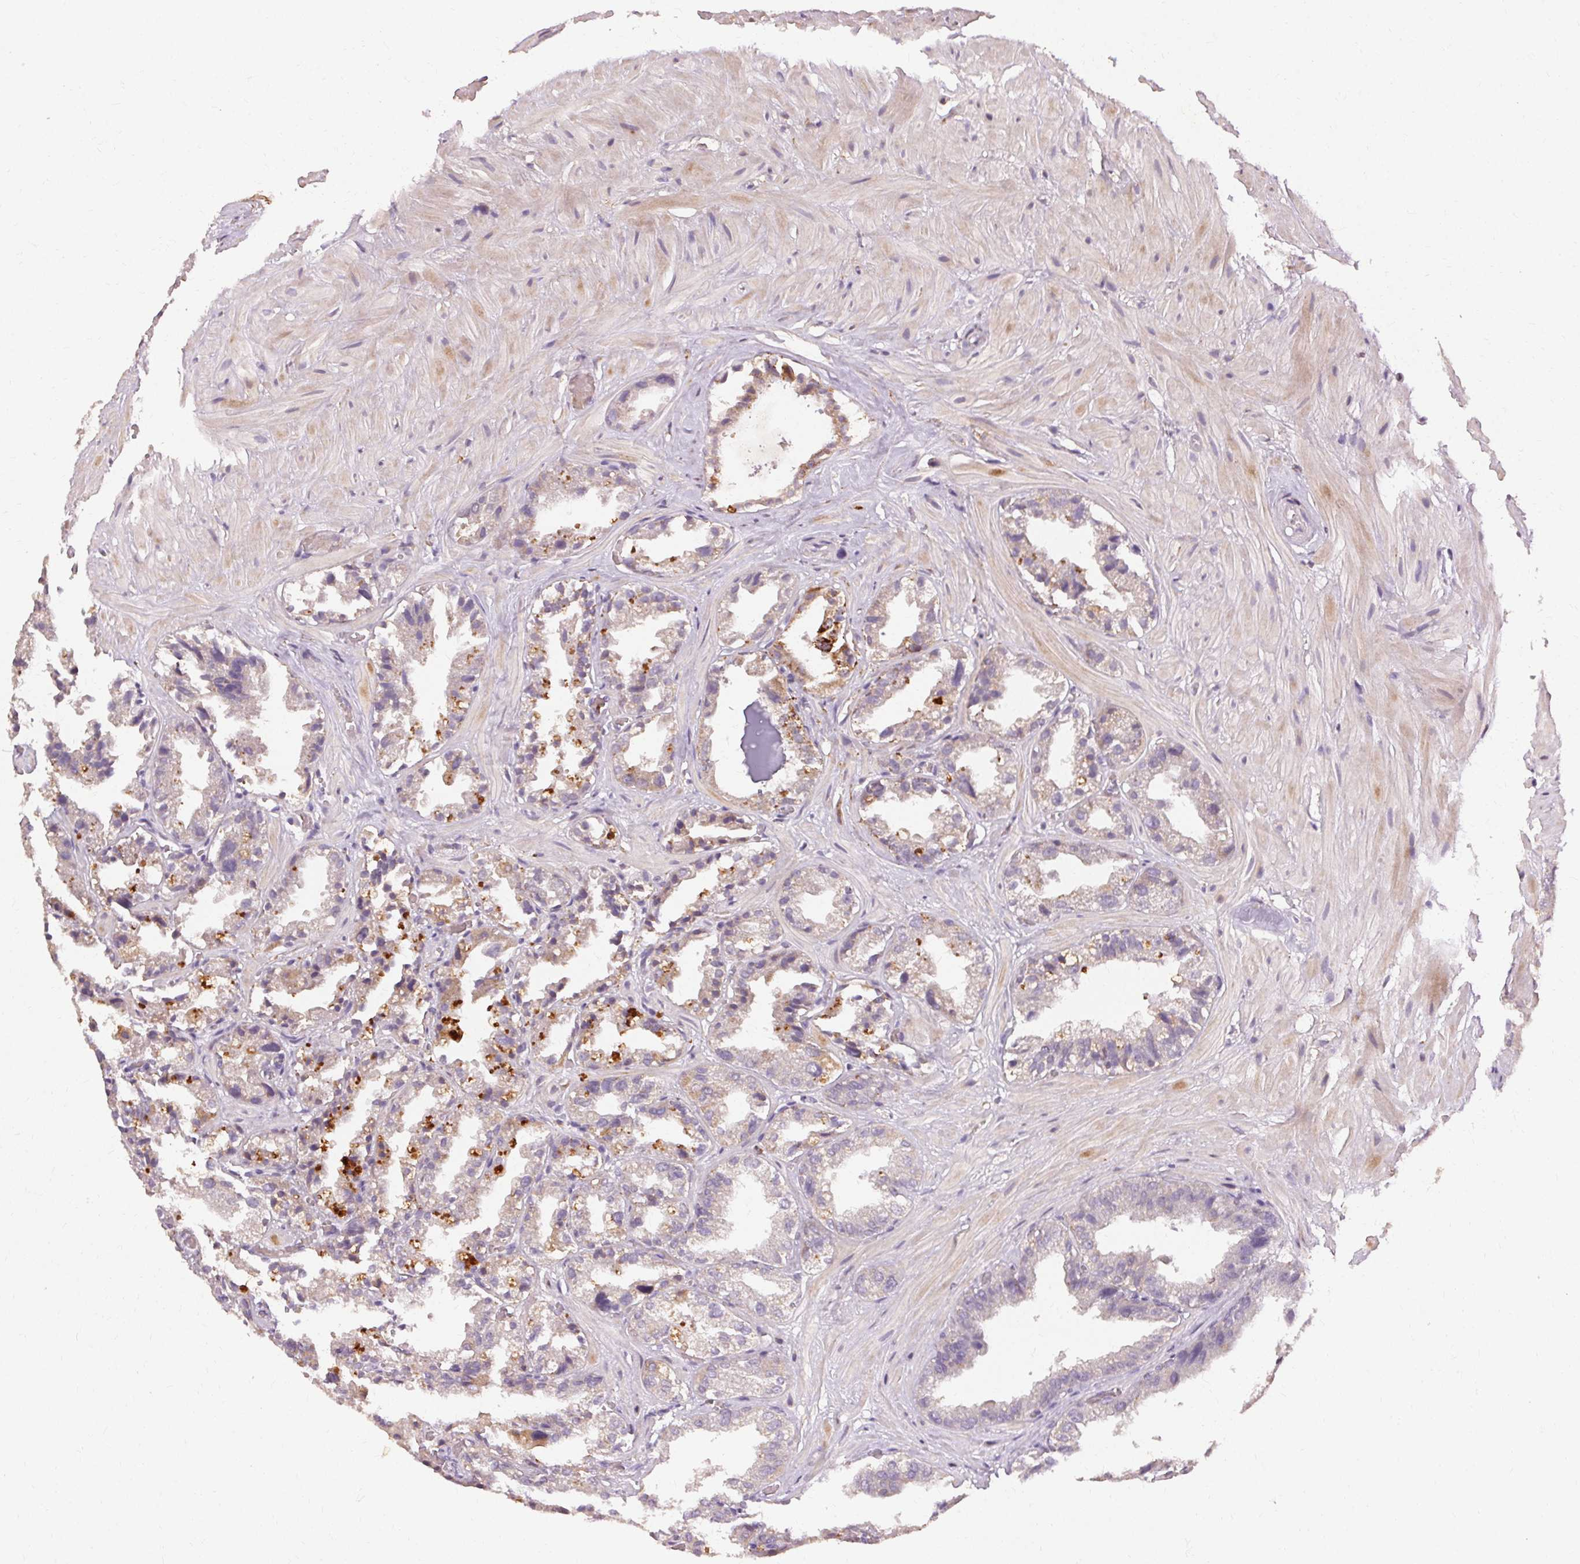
{"staining": {"intensity": "moderate", "quantity": ">75%", "location": "cytoplasmic/membranous"}, "tissue": "seminal vesicle", "cell_type": "Glandular cells", "image_type": "normal", "snomed": [{"axis": "morphology", "description": "Normal tissue, NOS"}, {"axis": "topography", "description": "Seminal veicle"}], "caption": "Immunohistochemistry photomicrograph of unremarkable seminal vesicle: human seminal vesicle stained using immunohistochemistry (IHC) shows medium levels of moderate protein expression localized specifically in the cytoplasmic/membranous of glandular cells, appearing as a cytoplasmic/membranous brown color.", "gene": "REP15", "patient": {"sex": "male", "age": 57}}